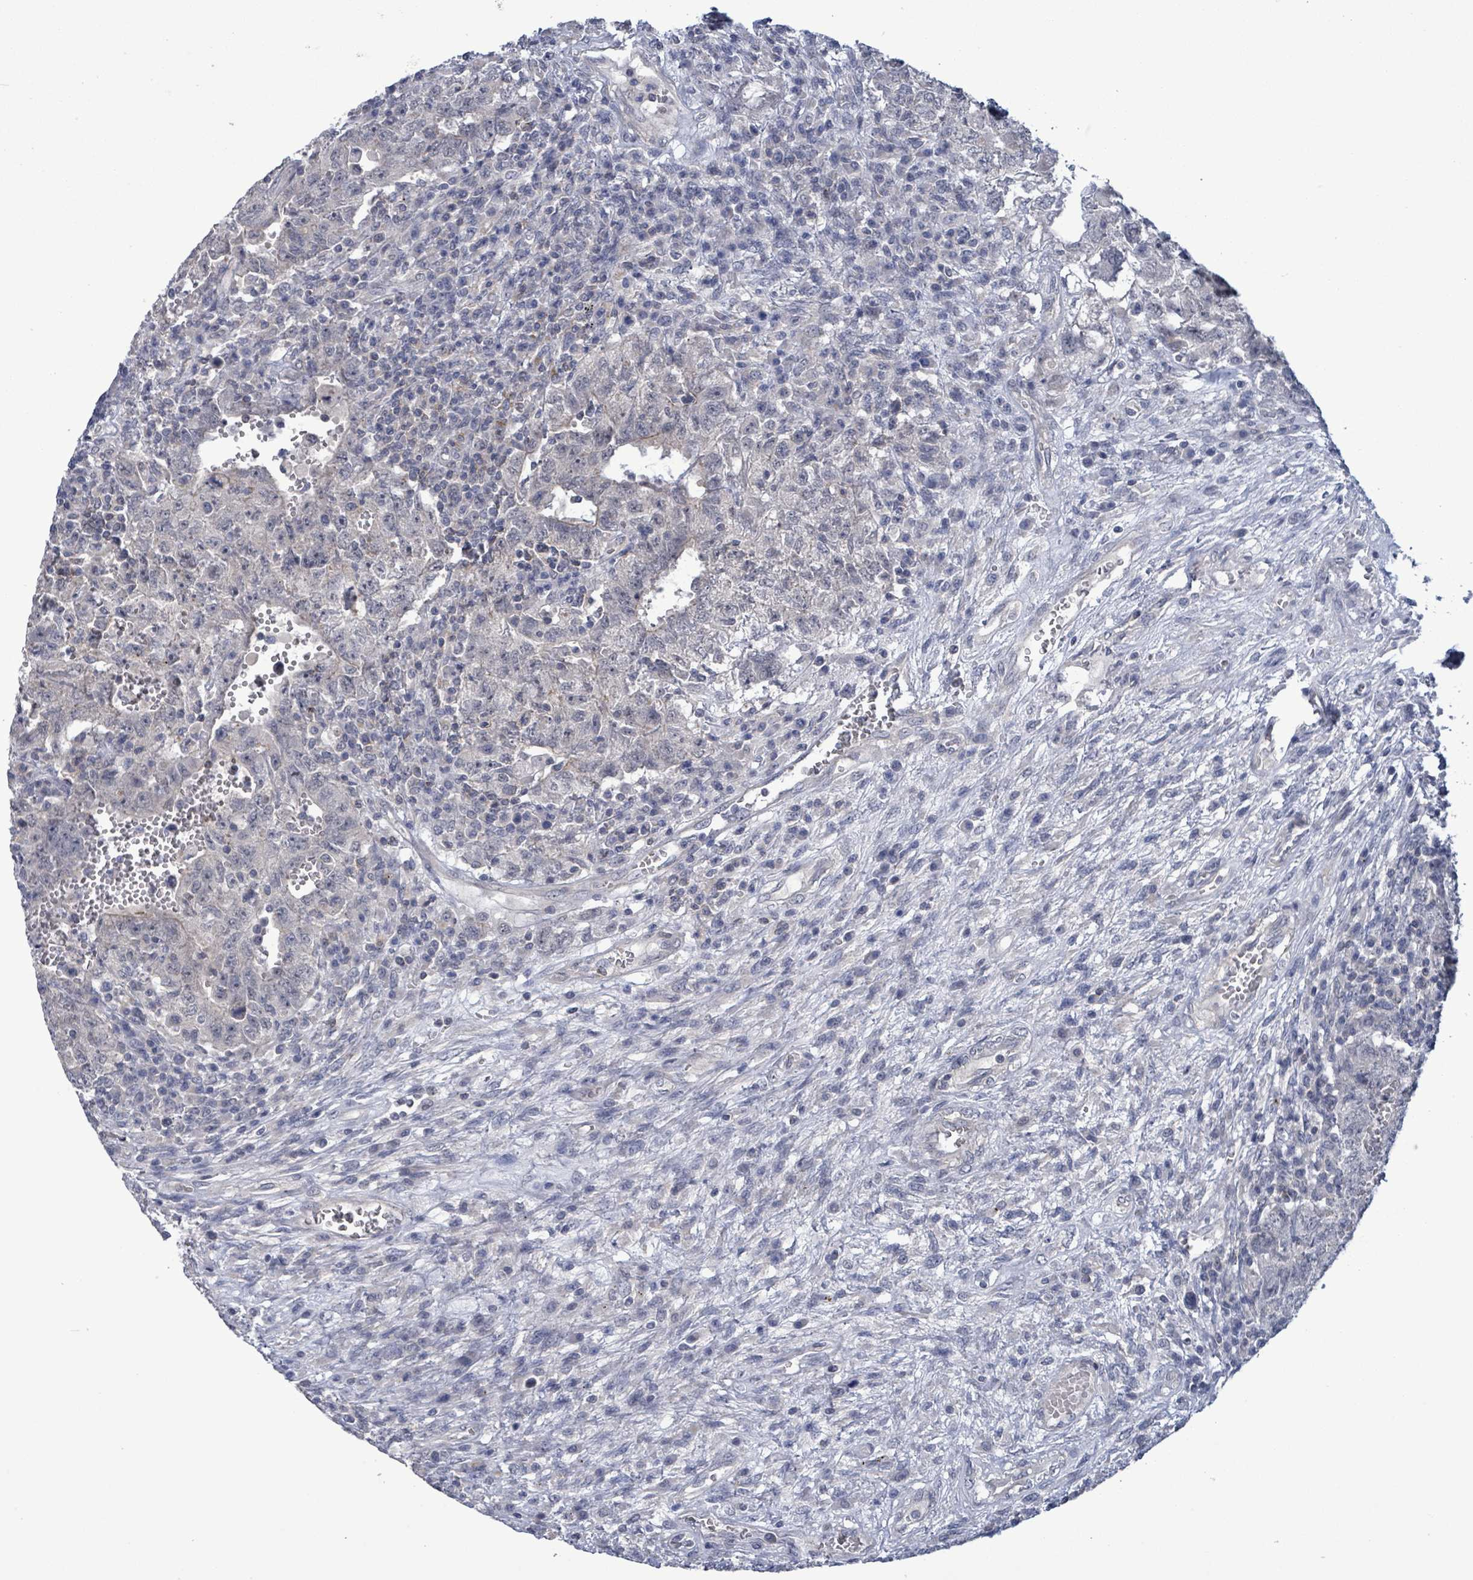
{"staining": {"intensity": "negative", "quantity": "none", "location": "none"}, "tissue": "testis cancer", "cell_type": "Tumor cells", "image_type": "cancer", "snomed": [{"axis": "morphology", "description": "Carcinoma, Embryonal, NOS"}, {"axis": "topography", "description": "Testis"}], "caption": "Protein analysis of testis embryonal carcinoma reveals no significant staining in tumor cells. (DAB (3,3'-diaminobenzidine) immunohistochemistry (IHC), high magnification).", "gene": "AMMECR1", "patient": {"sex": "male", "age": 26}}